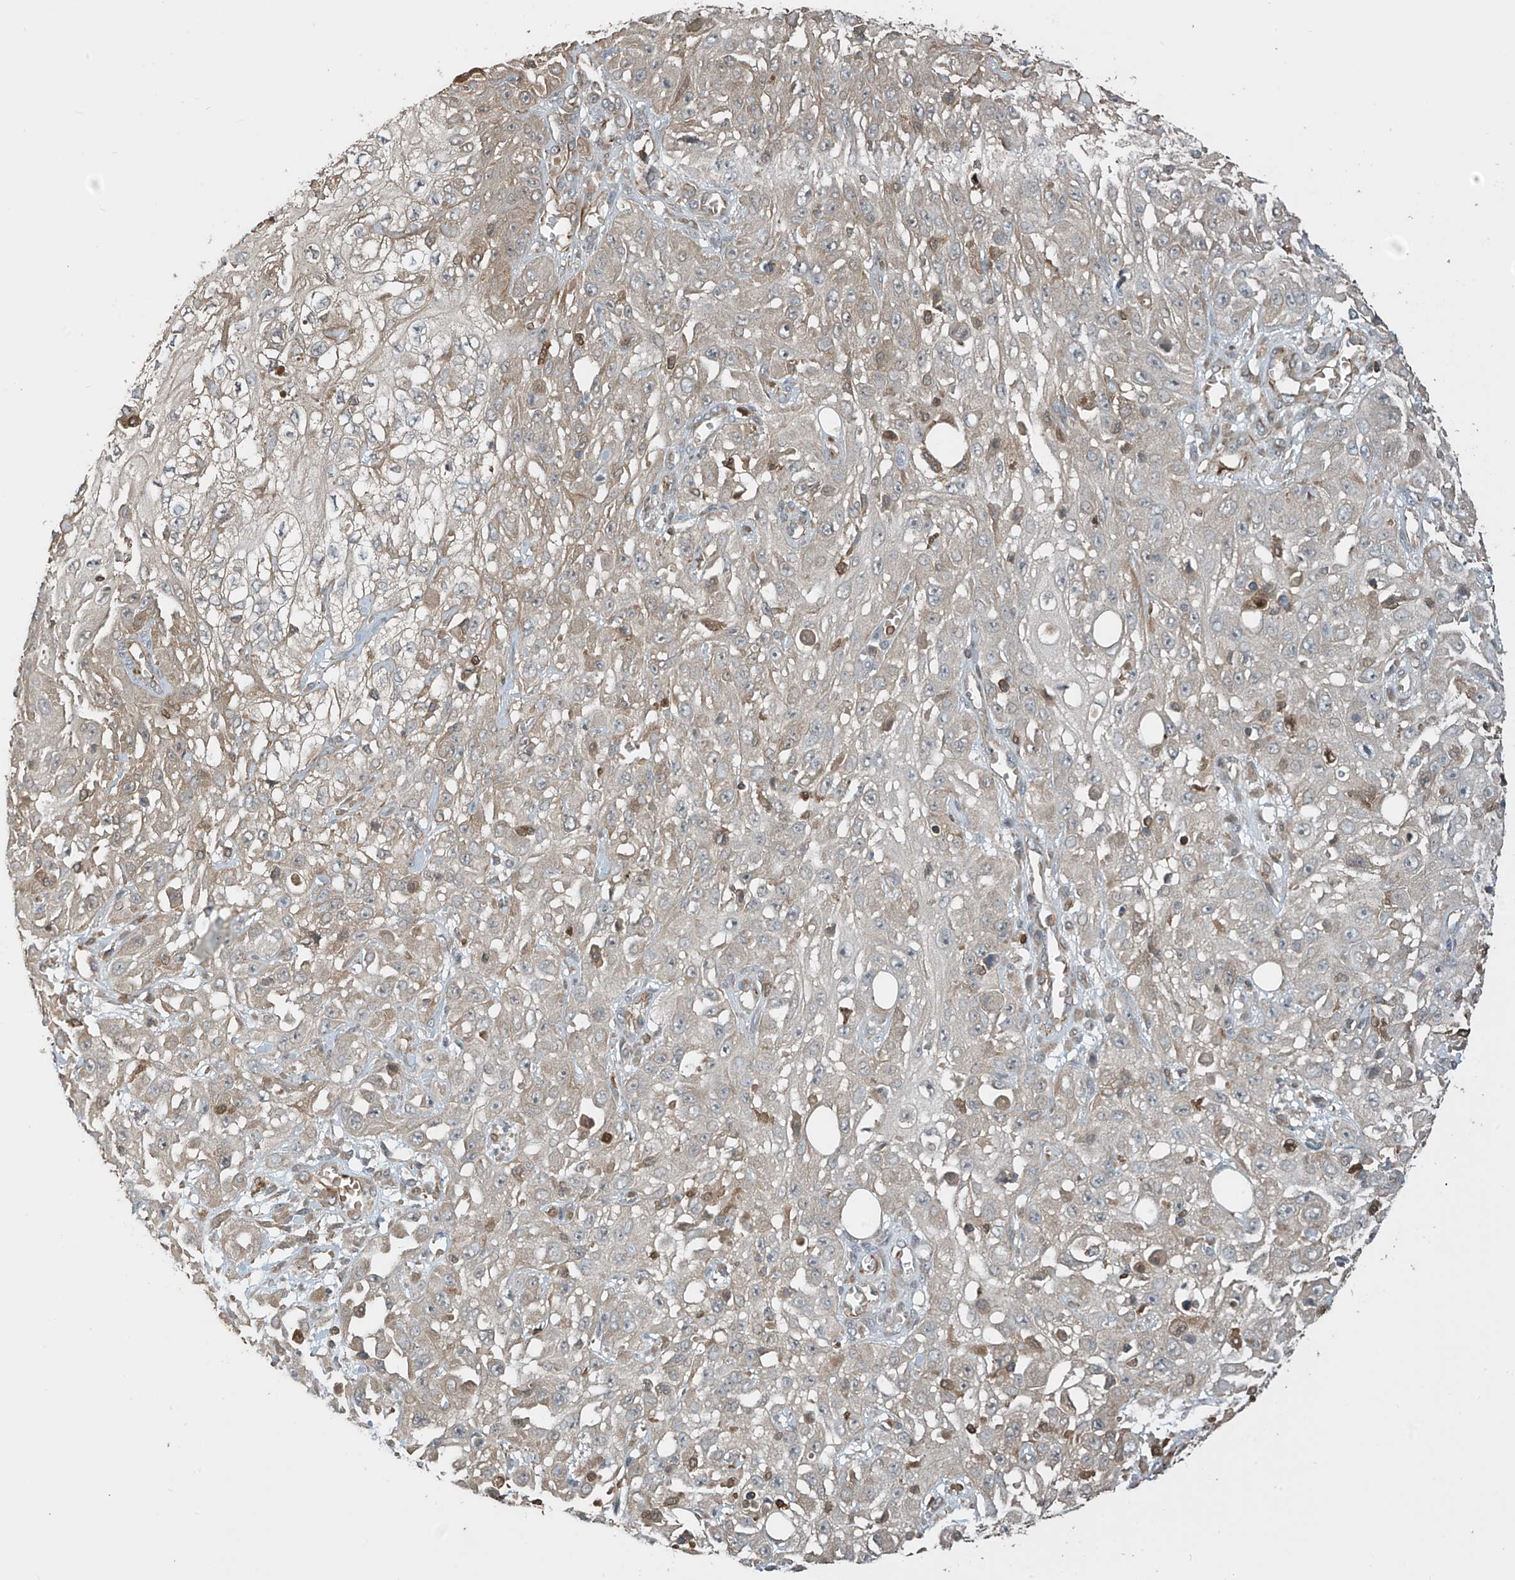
{"staining": {"intensity": "weak", "quantity": "<25%", "location": "cytoplasmic/membranous"}, "tissue": "skin cancer", "cell_type": "Tumor cells", "image_type": "cancer", "snomed": [{"axis": "morphology", "description": "Squamous cell carcinoma, NOS"}, {"axis": "morphology", "description": "Squamous cell carcinoma, metastatic, NOS"}, {"axis": "topography", "description": "Skin"}, {"axis": "topography", "description": "Lymph node"}], "caption": "A high-resolution histopathology image shows IHC staining of skin metastatic squamous cell carcinoma, which reveals no significant expression in tumor cells. The staining was performed using DAB (3,3'-diaminobenzidine) to visualize the protein expression in brown, while the nuclei were stained in blue with hematoxylin (Magnification: 20x).", "gene": "SH3BGRL3", "patient": {"sex": "male", "age": 75}}